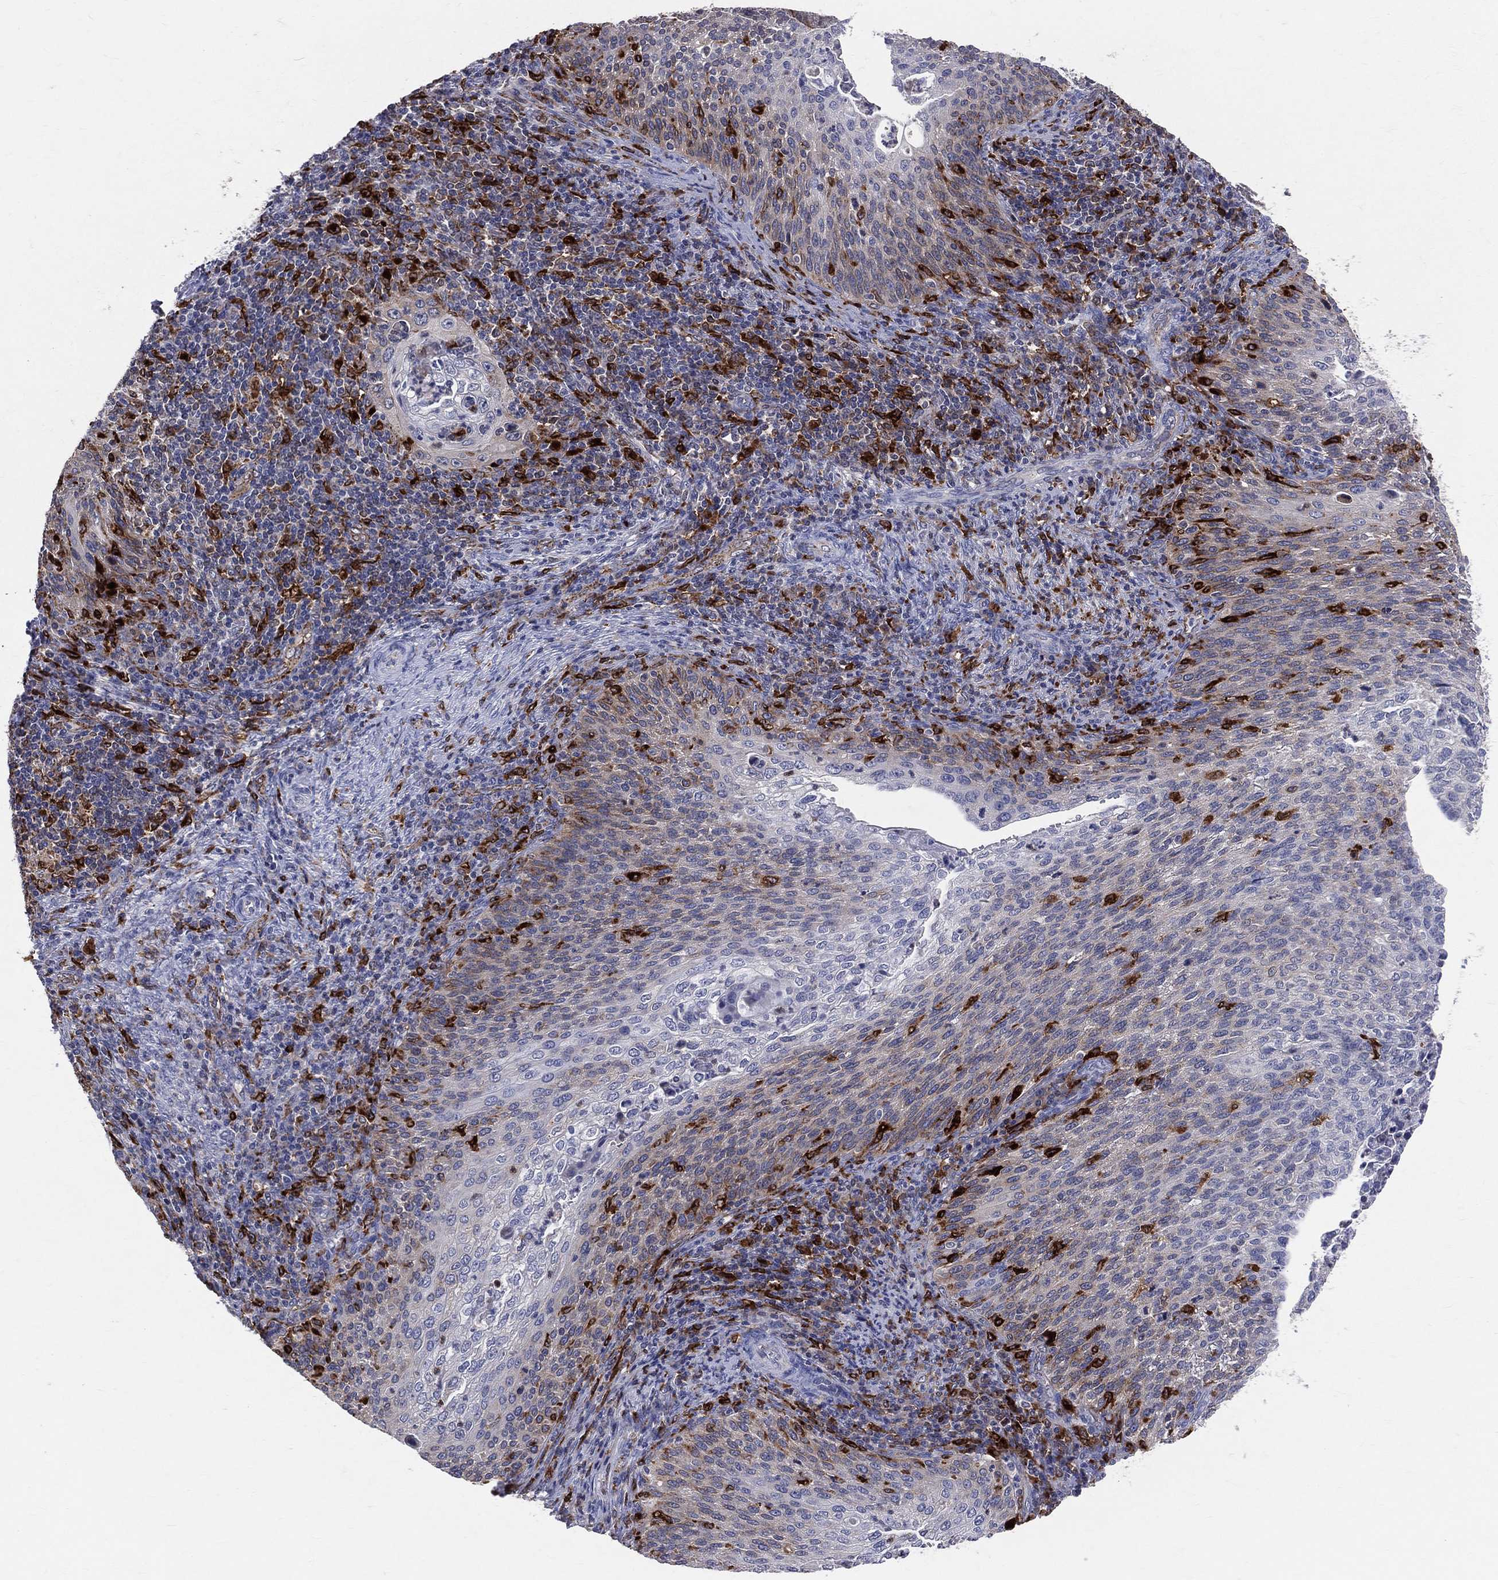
{"staining": {"intensity": "moderate", "quantity": "<25%", "location": "cytoplasmic/membranous"}, "tissue": "cervical cancer", "cell_type": "Tumor cells", "image_type": "cancer", "snomed": [{"axis": "morphology", "description": "Squamous cell carcinoma, NOS"}, {"axis": "topography", "description": "Cervix"}], "caption": "Cervical cancer stained with a protein marker demonstrates moderate staining in tumor cells.", "gene": "CD74", "patient": {"sex": "female", "age": 52}}